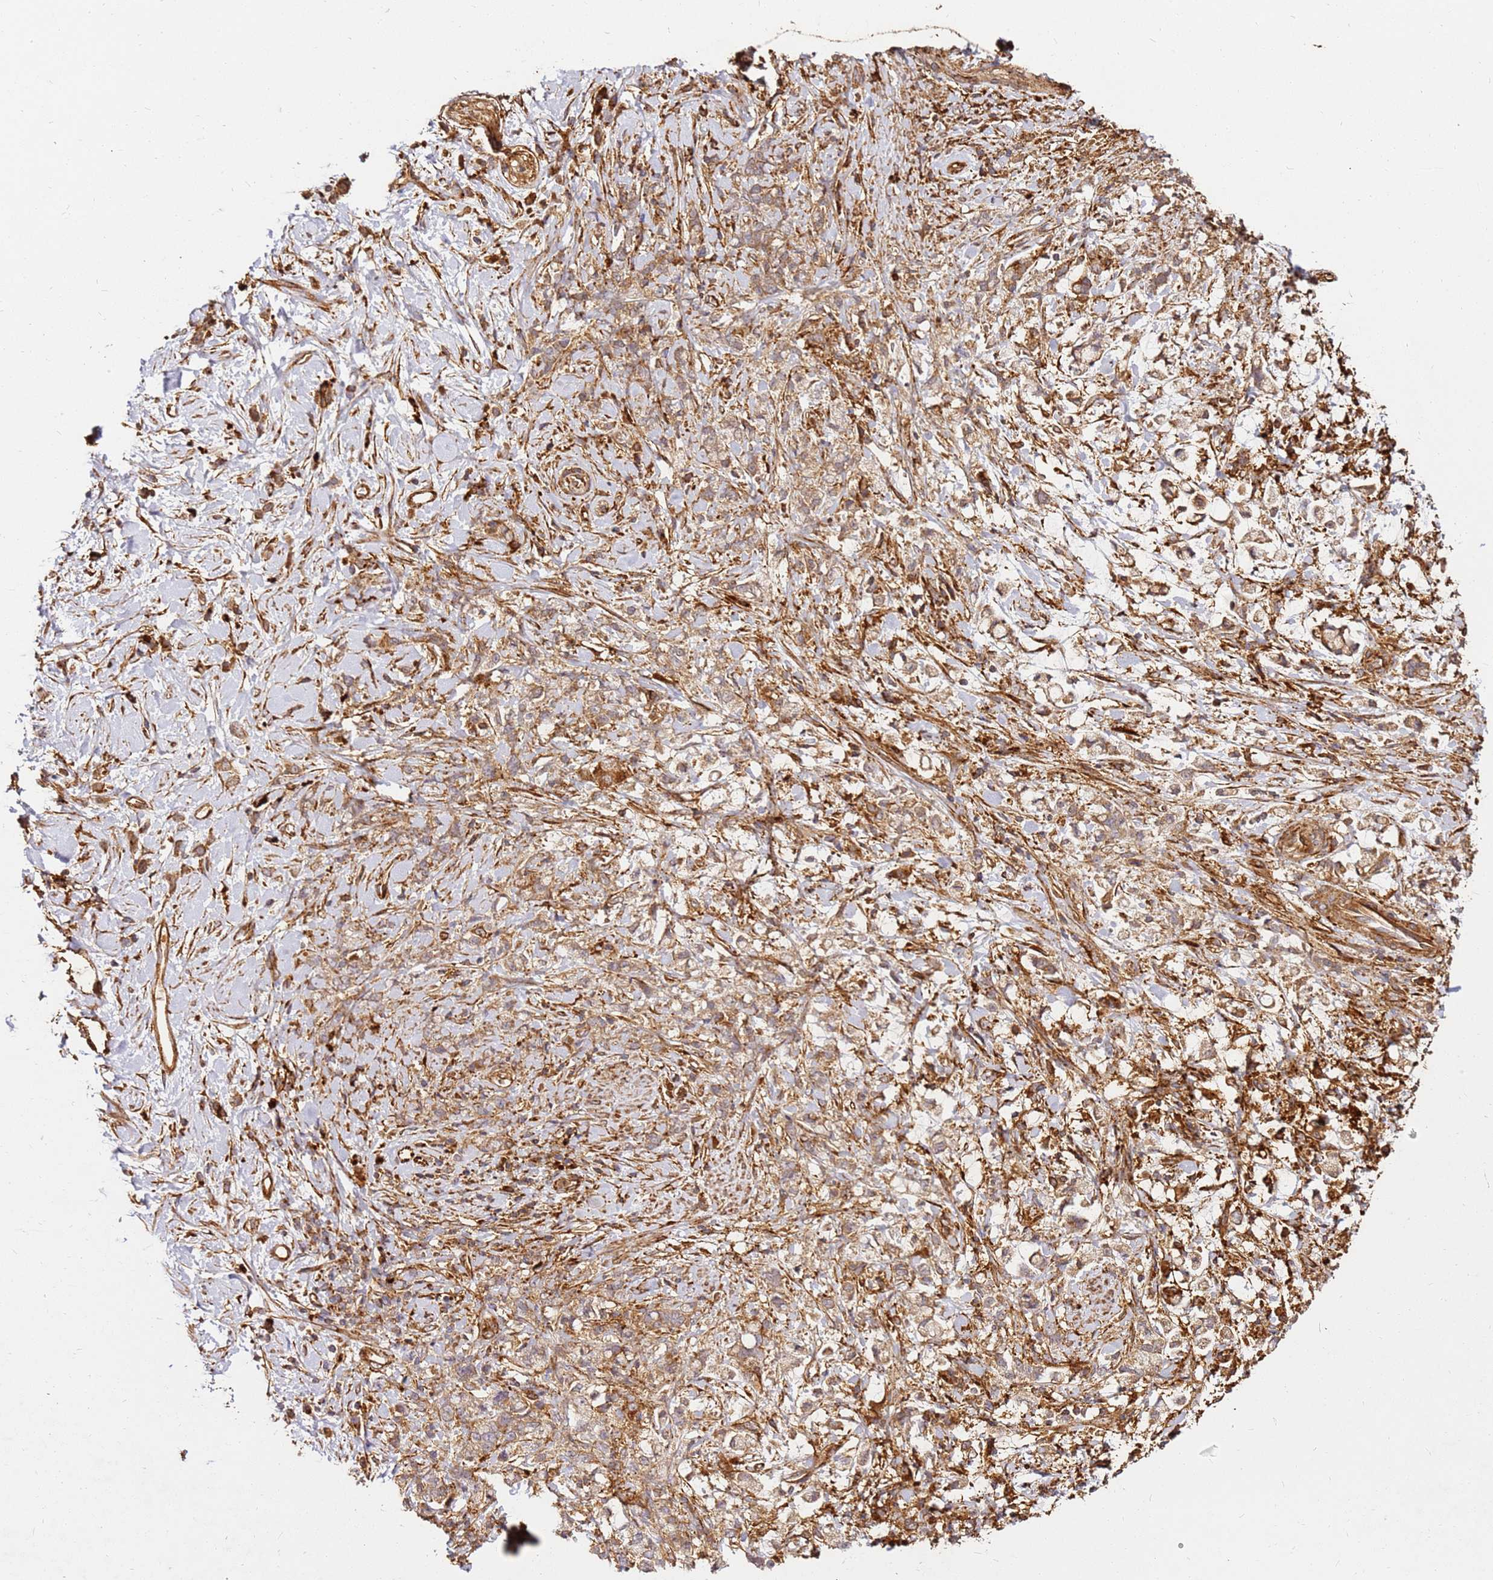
{"staining": {"intensity": "weak", "quantity": ">75%", "location": "cytoplasmic/membranous"}, "tissue": "stomach cancer", "cell_type": "Tumor cells", "image_type": "cancer", "snomed": [{"axis": "morphology", "description": "Adenocarcinoma, NOS"}, {"axis": "topography", "description": "Stomach"}], "caption": "A photomicrograph of human adenocarcinoma (stomach) stained for a protein exhibits weak cytoplasmic/membranous brown staining in tumor cells. The staining was performed using DAB, with brown indicating positive protein expression. Nuclei are stained blue with hematoxylin.", "gene": "DVL3", "patient": {"sex": "female", "age": 60}}